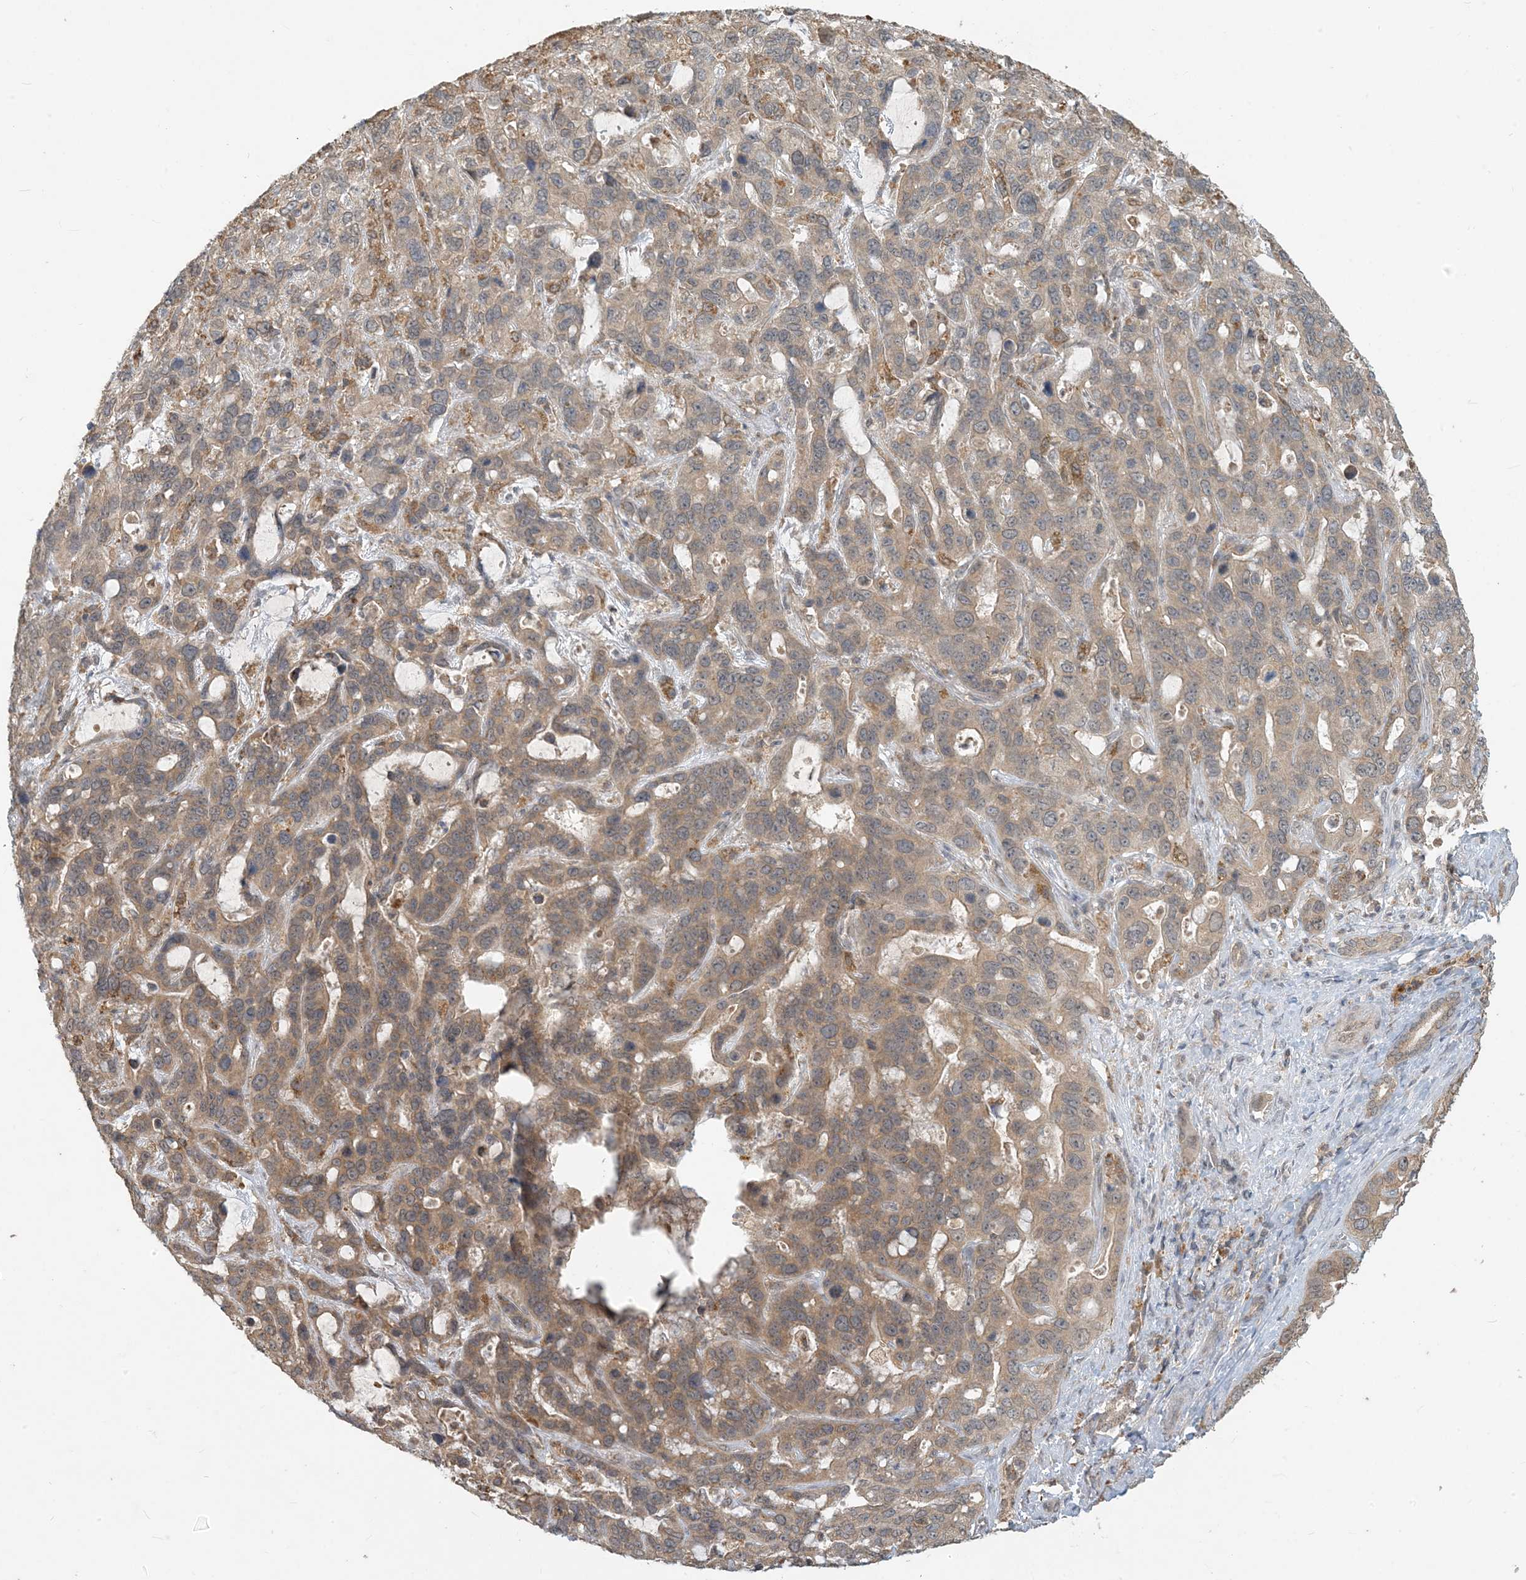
{"staining": {"intensity": "moderate", "quantity": ">75%", "location": "cytoplasmic/membranous"}, "tissue": "liver cancer", "cell_type": "Tumor cells", "image_type": "cancer", "snomed": [{"axis": "morphology", "description": "Cholangiocarcinoma"}, {"axis": "topography", "description": "Liver"}], "caption": "This photomicrograph demonstrates cholangiocarcinoma (liver) stained with immunohistochemistry (IHC) to label a protein in brown. The cytoplasmic/membranous of tumor cells show moderate positivity for the protein. Nuclei are counter-stained blue.", "gene": "MCOLN1", "patient": {"sex": "female", "age": 65}}